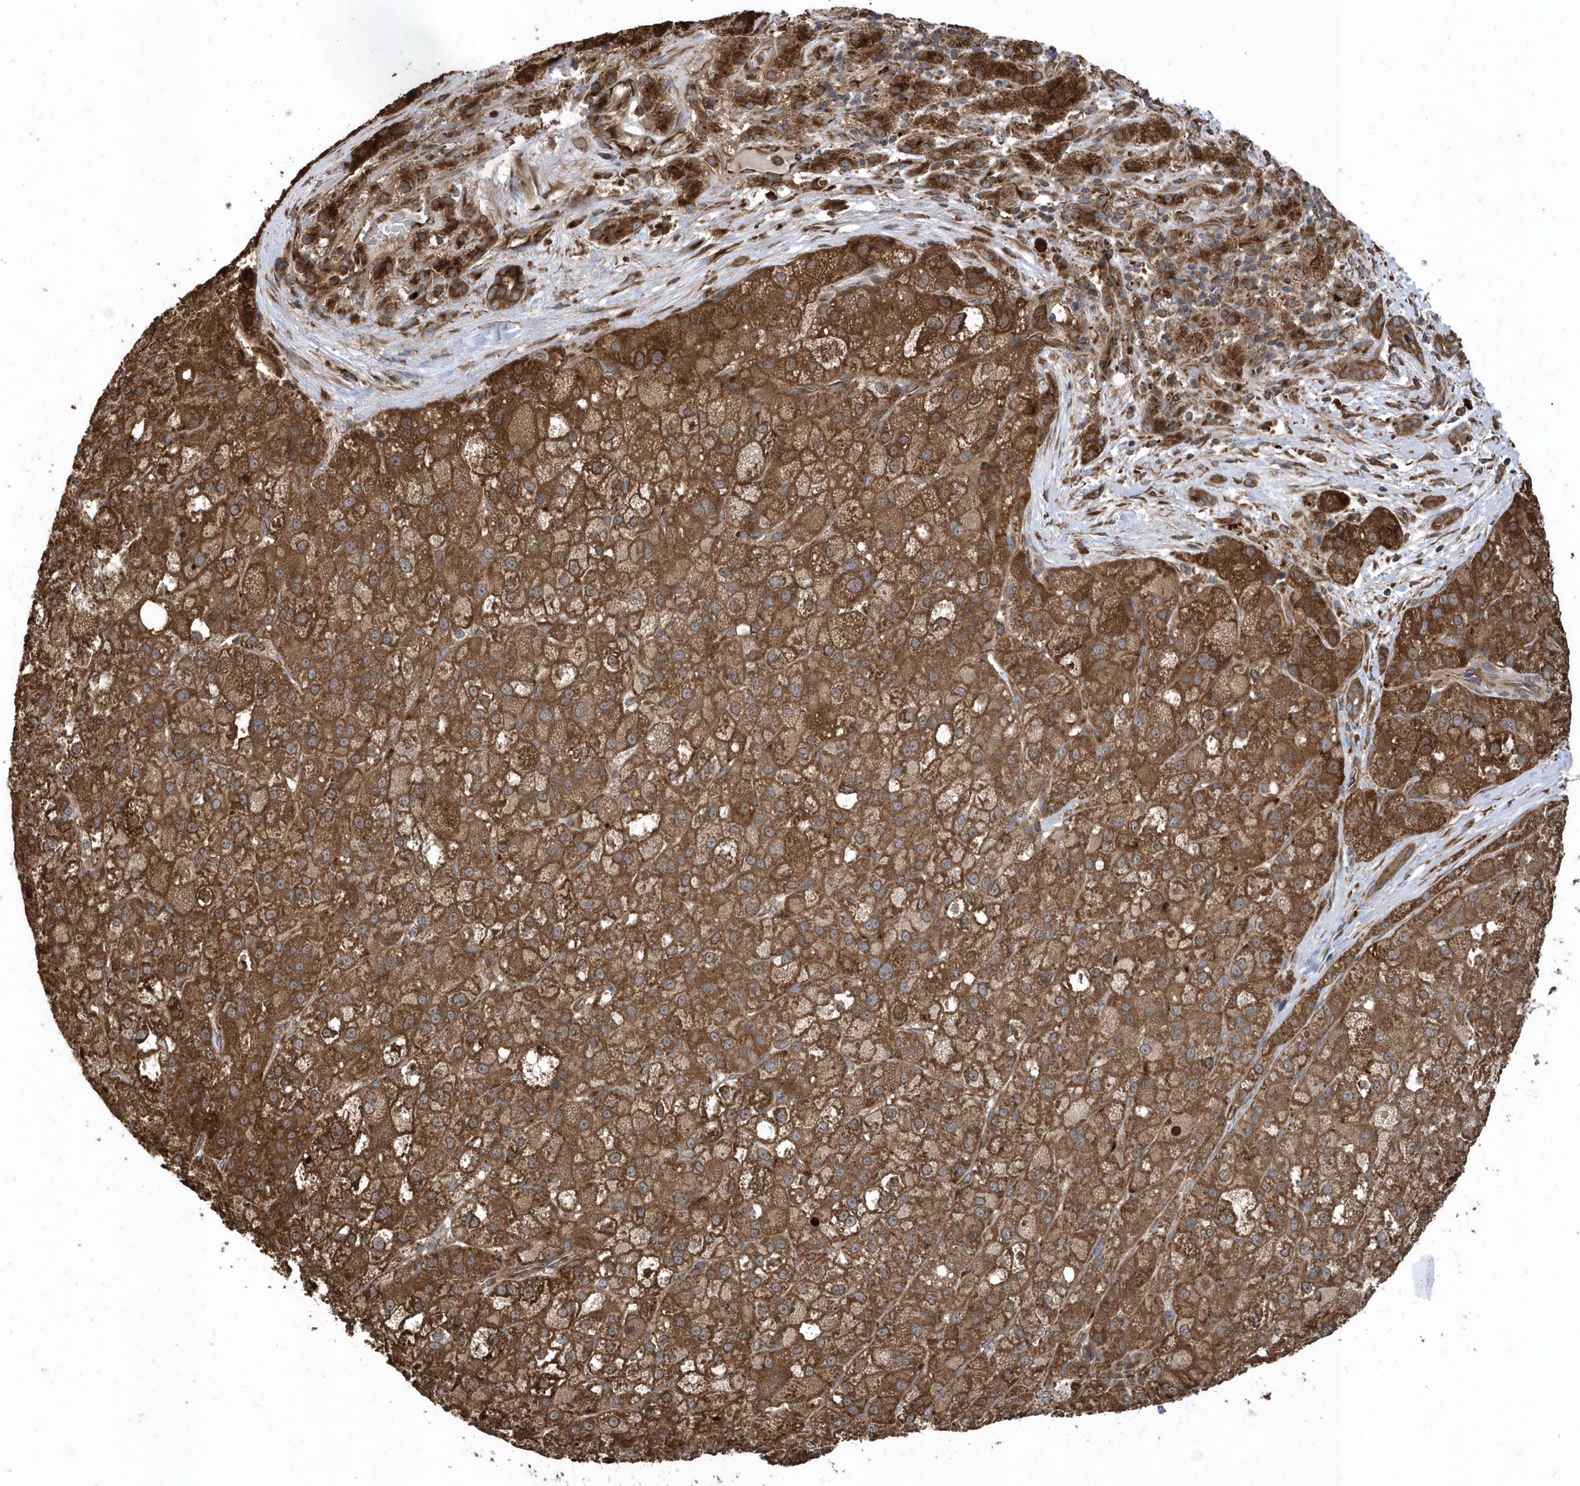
{"staining": {"intensity": "strong", "quantity": ">75%", "location": "cytoplasmic/membranous"}, "tissue": "liver cancer", "cell_type": "Tumor cells", "image_type": "cancer", "snomed": [{"axis": "morphology", "description": "Carcinoma, Hepatocellular, NOS"}, {"axis": "topography", "description": "Liver"}], "caption": "Human liver hepatocellular carcinoma stained with a protein marker shows strong staining in tumor cells.", "gene": "WASHC5", "patient": {"sex": "male", "age": 57}}